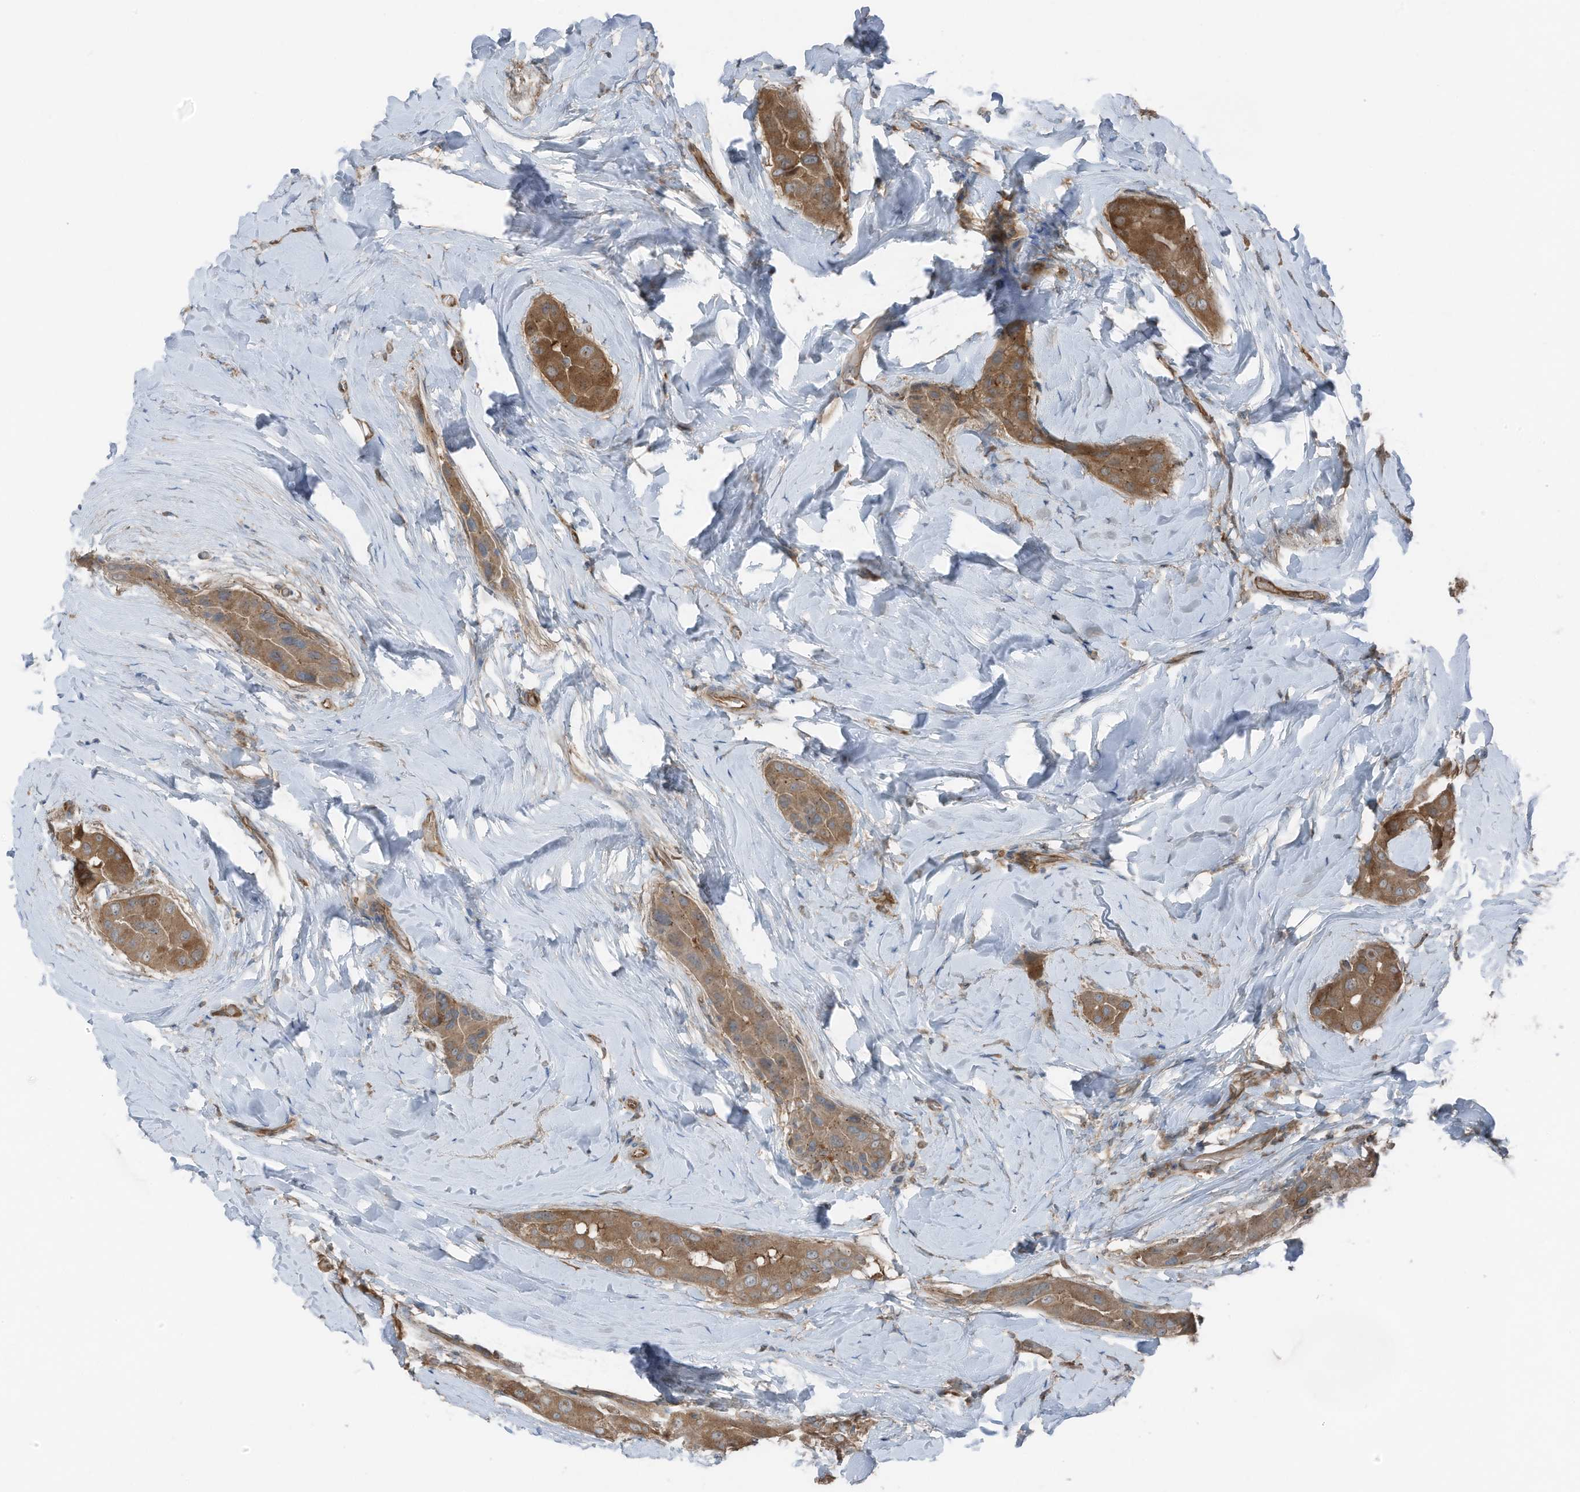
{"staining": {"intensity": "moderate", "quantity": ">75%", "location": "cytoplasmic/membranous"}, "tissue": "thyroid cancer", "cell_type": "Tumor cells", "image_type": "cancer", "snomed": [{"axis": "morphology", "description": "Papillary adenocarcinoma, NOS"}, {"axis": "topography", "description": "Thyroid gland"}], "caption": "Human papillary adenocarcinoma (thyroid) stained with a brown dye shows moderate cytoplasmic/membranous positive positivity in approximately >75% of tumor cells.", "gene": "TXNDC9", "patient": {"sex": "male", "age": 33}}